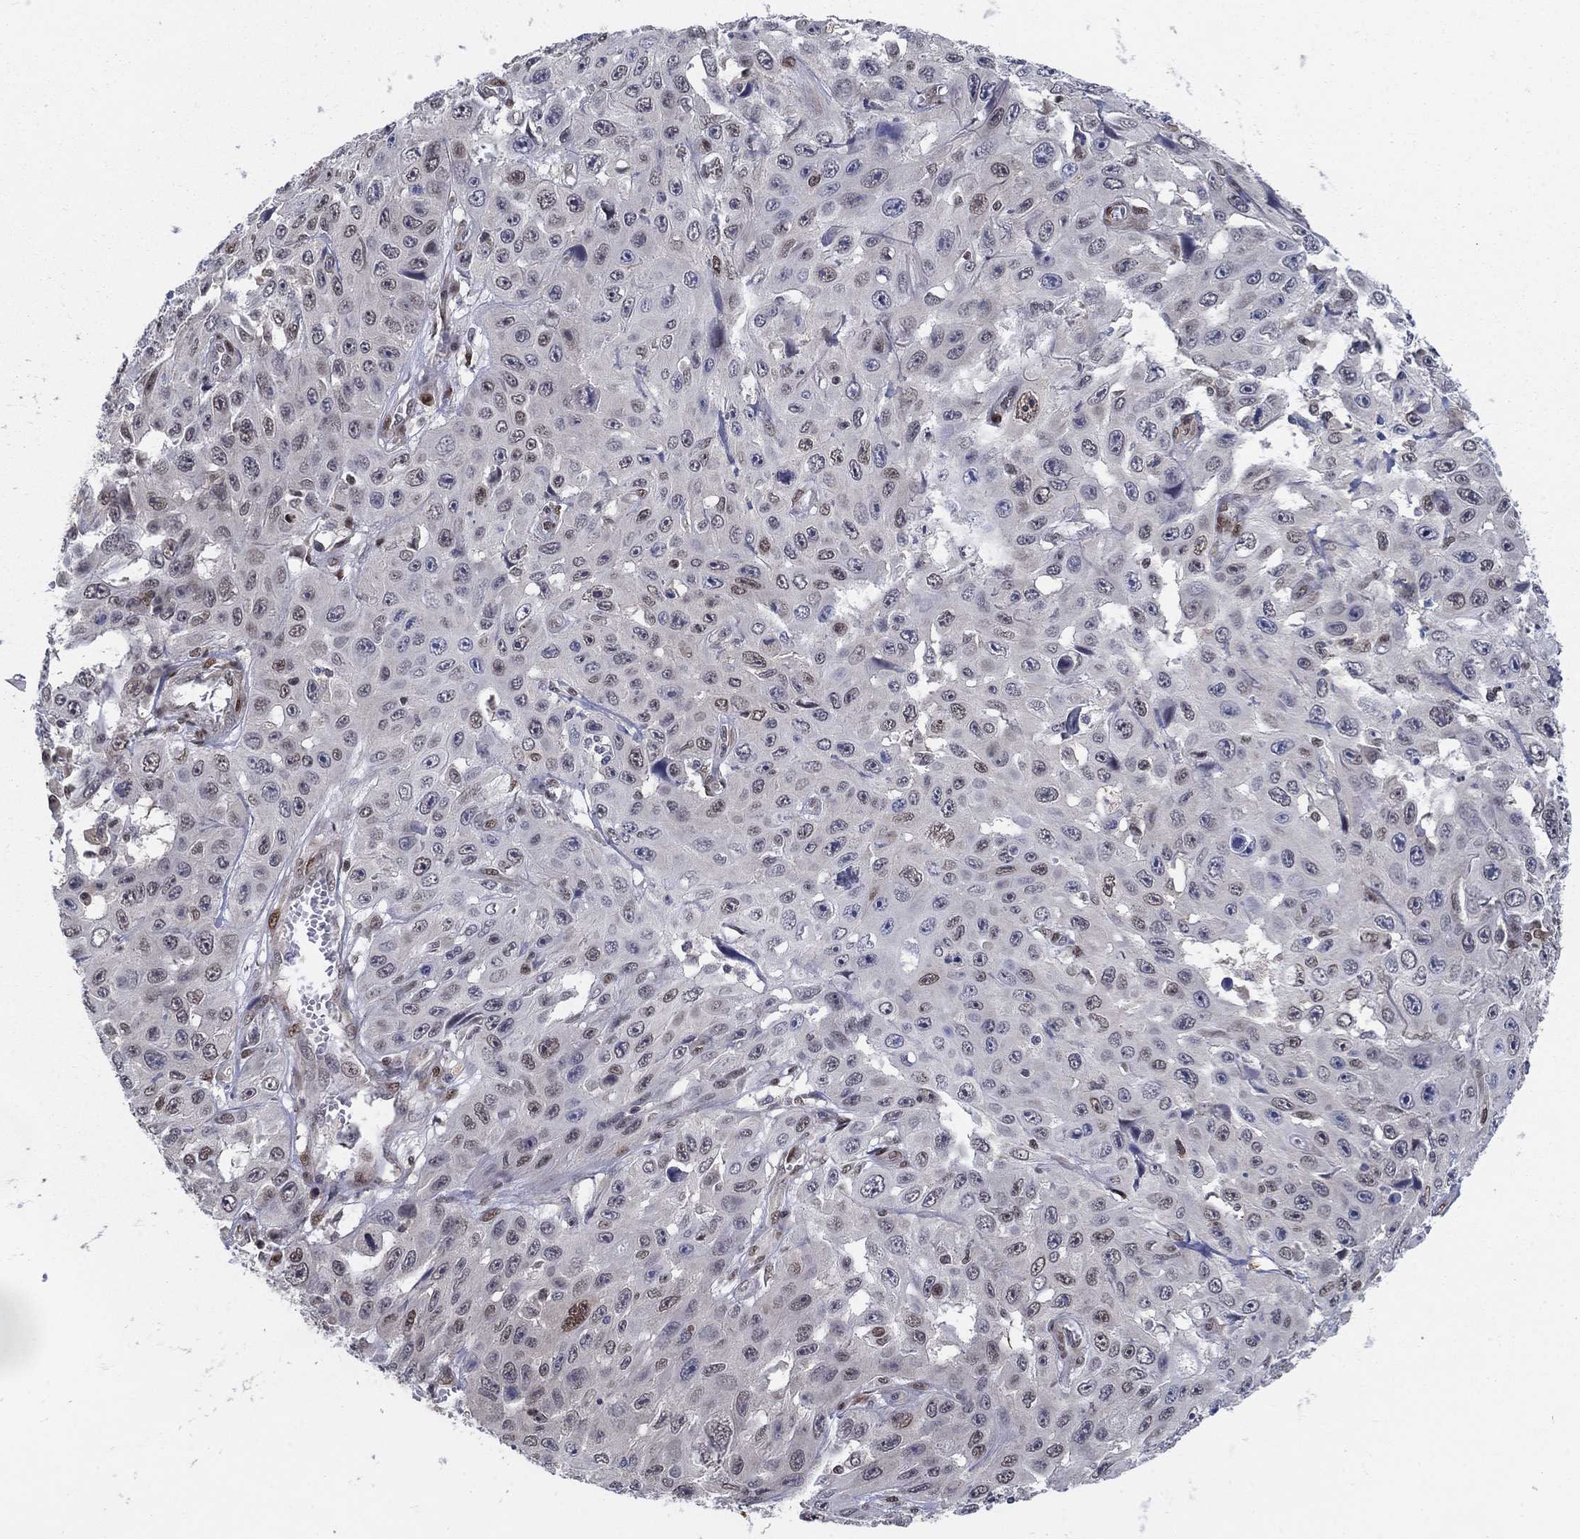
{"staining": {"intensity": "strong", "quantity": "<25%", "location": "nuclear"}, "tissue": "skin cancer", "cell_type": "Tumor cells", "image_type": "cancer", "snomed": [{"axis": "morphology", "description": "Squamous cell carcinoma, NOS"}, {"axis": "topography", "description": "Skin"}], "caption": "Protein analysis of skin cancer (squamous cell carcinoma) tissue exhibits strong nuclear positivity in approximately <25% of tumor cells.", "gene": "CENPE", "patient": {"sex": "male", "age": 82}}